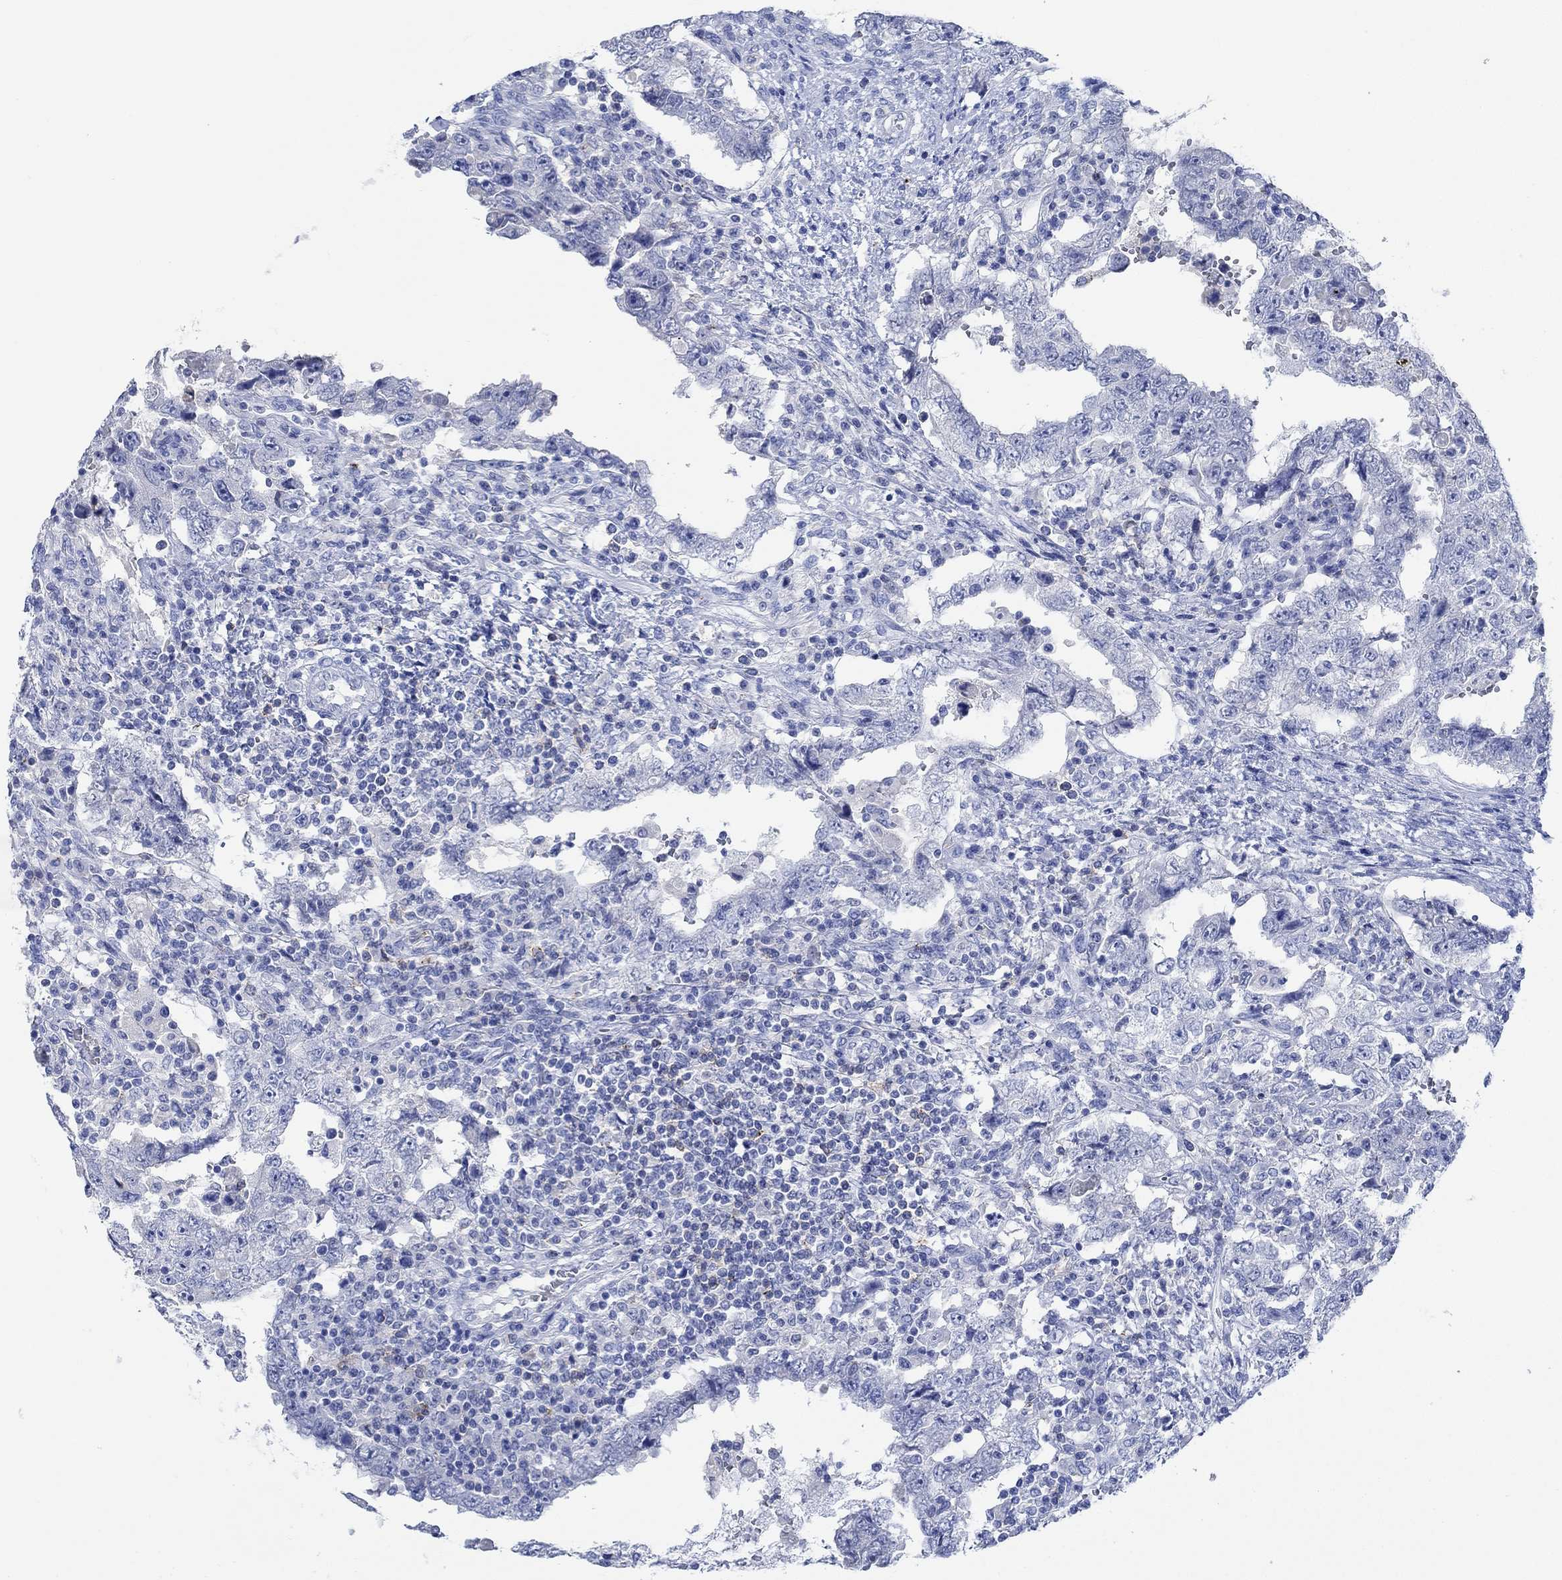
{"staining": {"intensity": "negative", "quantity": "none", "location": "none"}, "tissue": "testis cancer", "cell_type": "Tumor cells", "image_type": "cancer", "snomed": [{"axis": "morphology", "description": "Carcinoma, Embryonal, NOS"}, {"axis": "topography", "description": "Testis"}], "caption": "Immunohistochemistry histopathology image of human embryonal carcinoma (testis) stained for a protein (brown), which displays no staining in tumor cells.", "gene": "PPP1R17", "patient": {"sex": "male", "age": 26}}